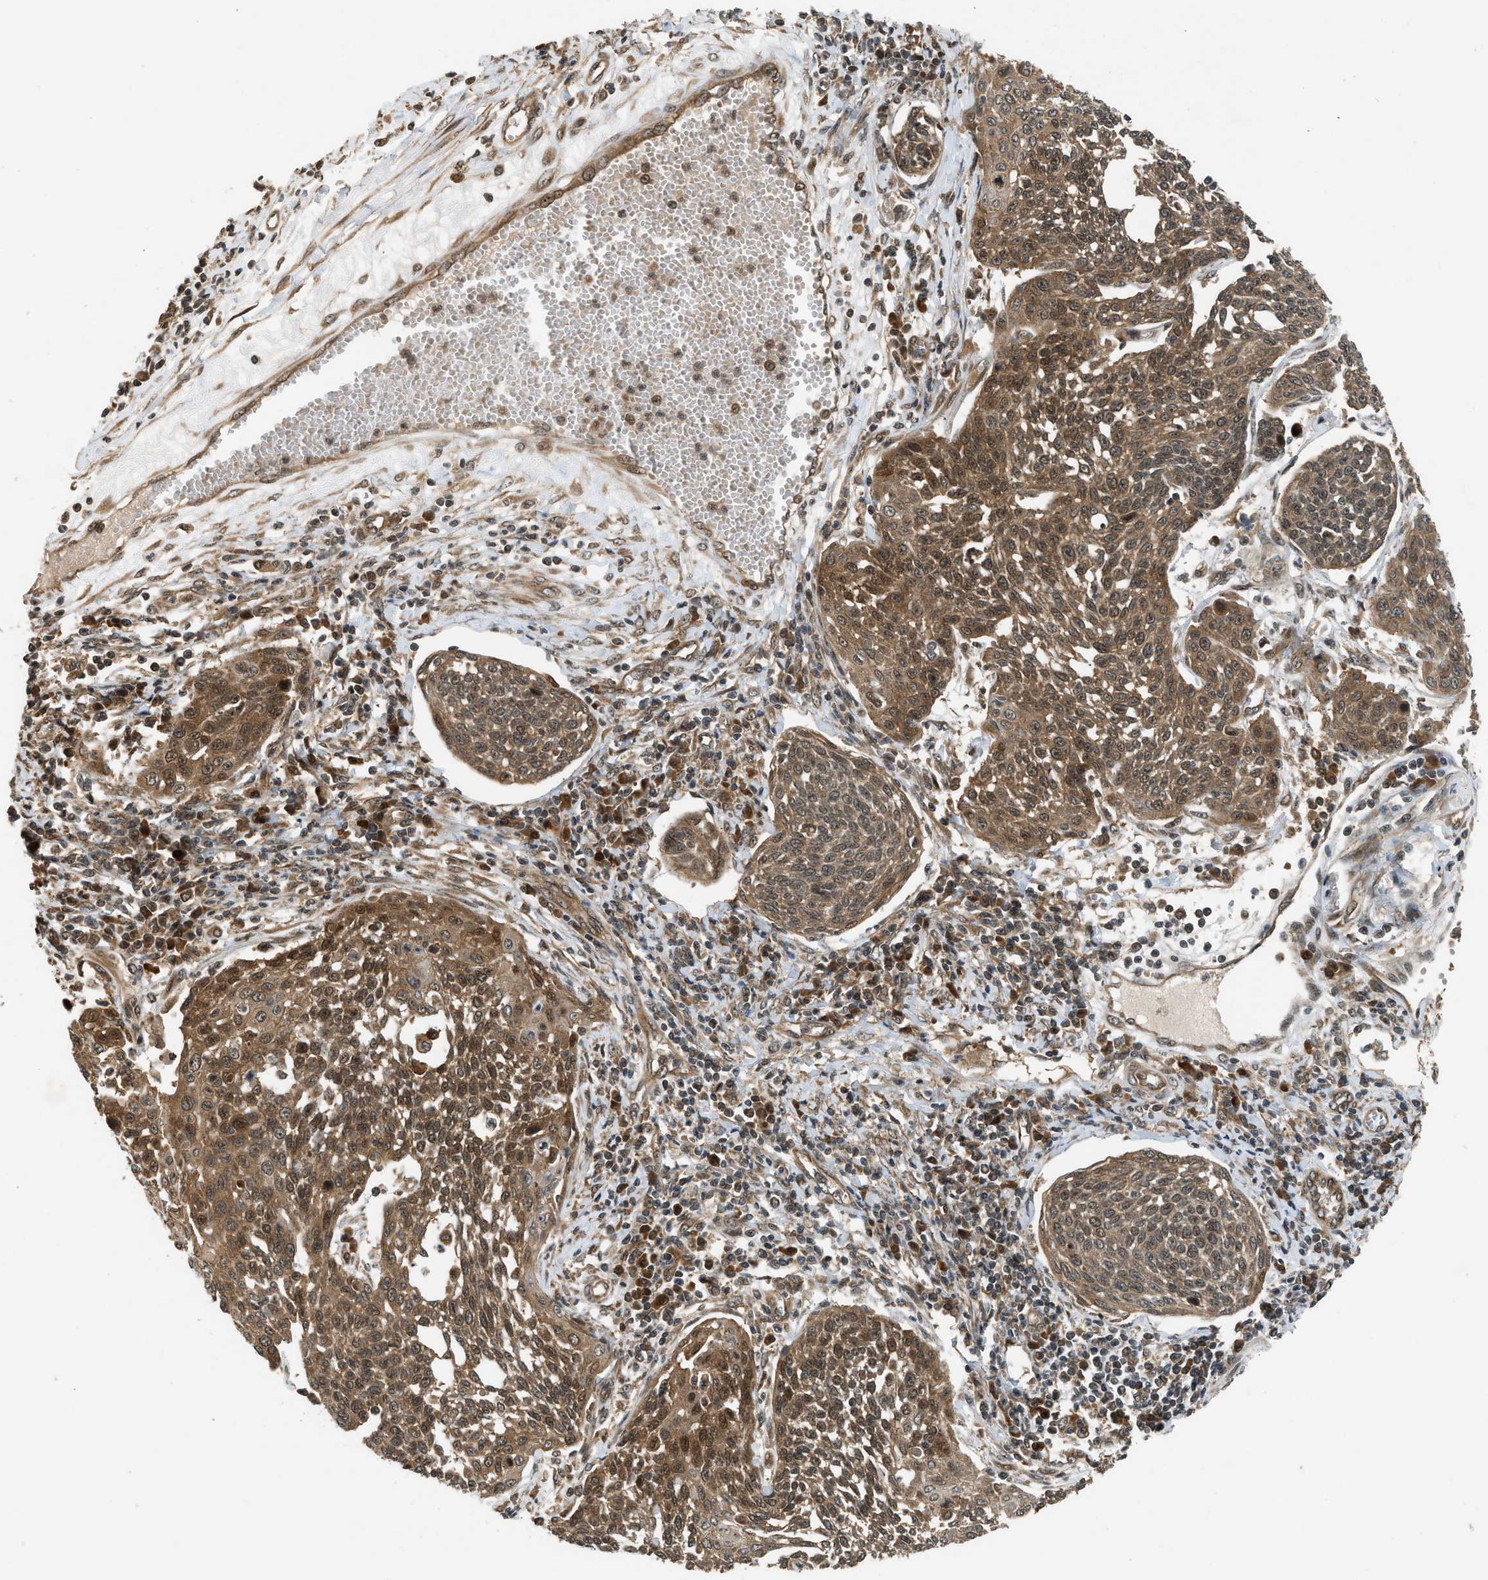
{"staining": {"intensity": "strong", "quantity": ">75%", "location": "cytoplasmic/membranous,nuclear"}, "tissue": "cervical cancer", "cell_type": "Tumor cells", "image_type": "cancer", "snomed": [{"axis": "morphology", "description": "Squamous cell carcinoma, NOS"}, {"axis": "topography", "description": "Cervix"}], "caption": "DAB immunohistochemical staining of squamous cell carcinoma (cervical) exhibits strong cytoplasmic/membranous and nuclear protein positivity in approximately >75% of tumor cells.", "gene": "TXNL1", "patient": {"sex": "female", "age": 34}}